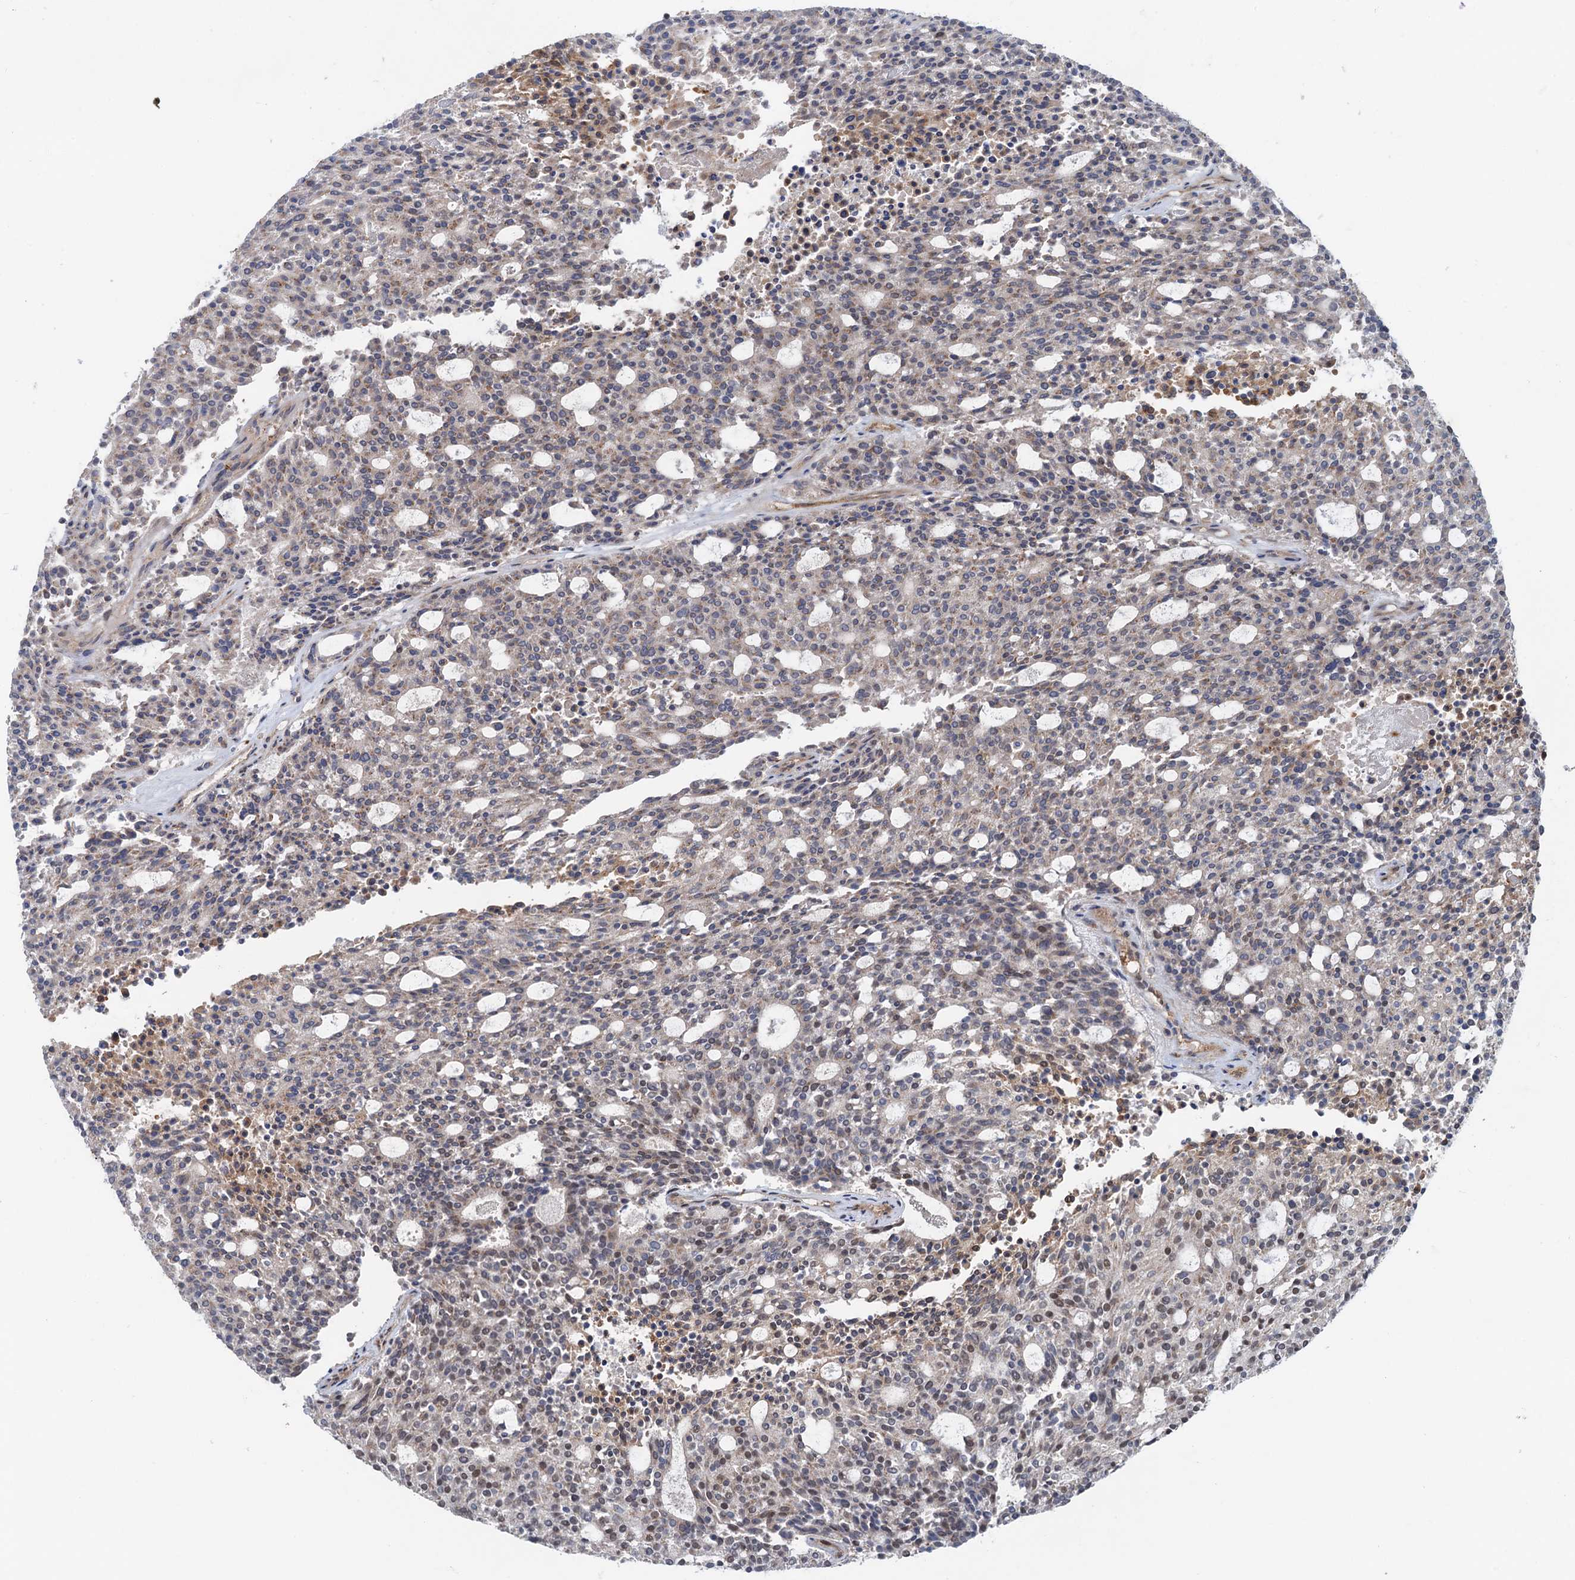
{"staining": {"intensity": "weak", "quantity": "<25%", "location": "nuclear"}, "tissue": "carcinoid", "cell_type": "Tumor cells", "image_type": "cancer", "snomed": [{"axis": "morphology", "description": "Carcinoid, malignant, NOS"}, {"axis": "topography", "description": "Pancreas"}], "caption": "Histopathology image shows no protein expression in tumor cells of carcinoid tissue.", "gene": "ZNF609", "patient": {"sex": "female", "age": 54}}